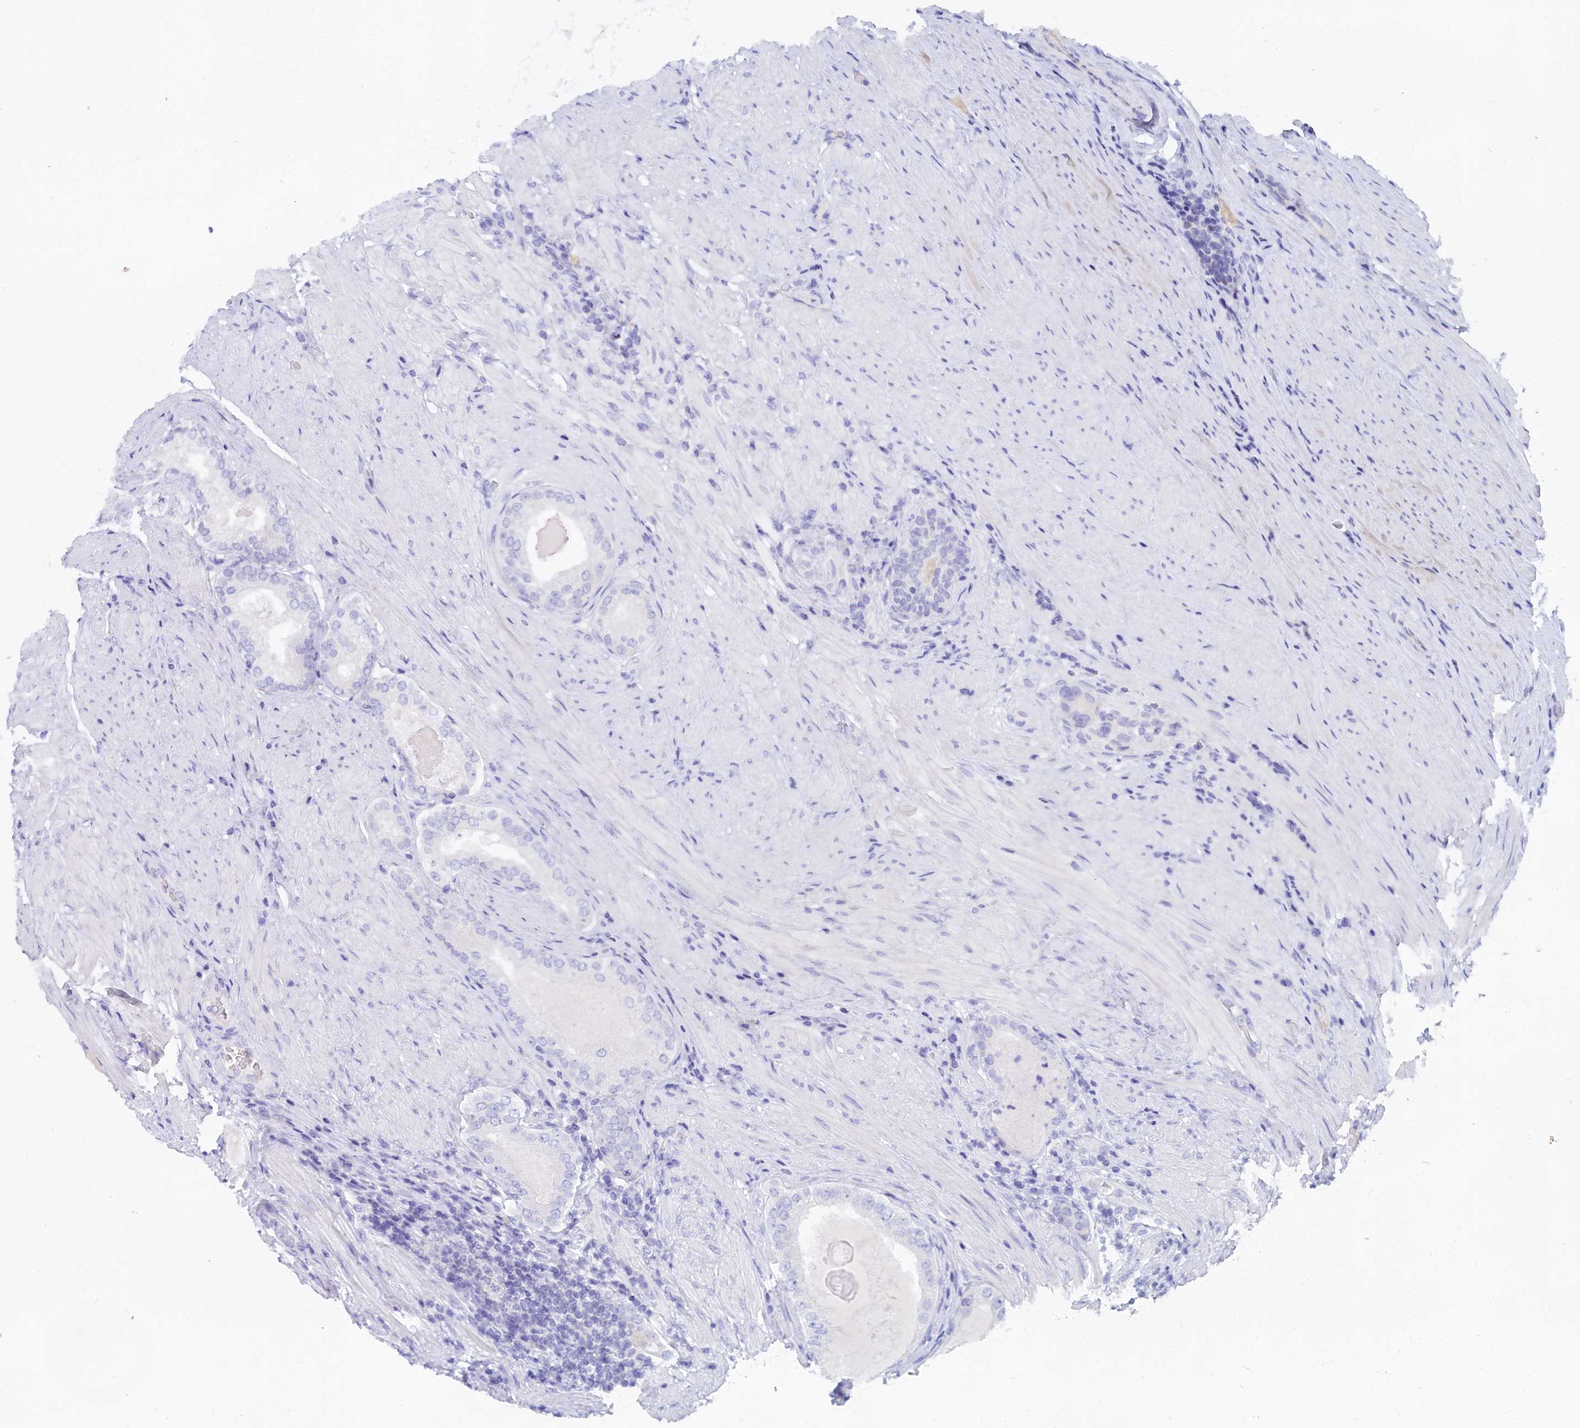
{"staining": {"intensity": "negative", "quantity": "none", "location": "none"}, "tissue": "prostate cancer", "cell_type": "Tumor cells", "image_type": "cancer", "snomed": [{"axis": "morphology", "description": "Adenocarcinoma, Low grade"}, {"axis": "topography", "description": "Prostate"}], "caption": "The image reveals no significant staining in tumor cells of prostate low-grade adenocarcinoma. (DAB (3,3'-diaminobenzidine) IHC, high magnification).", "gene": "TRIM10", "patient": {"sex": "male", "age": 68}}